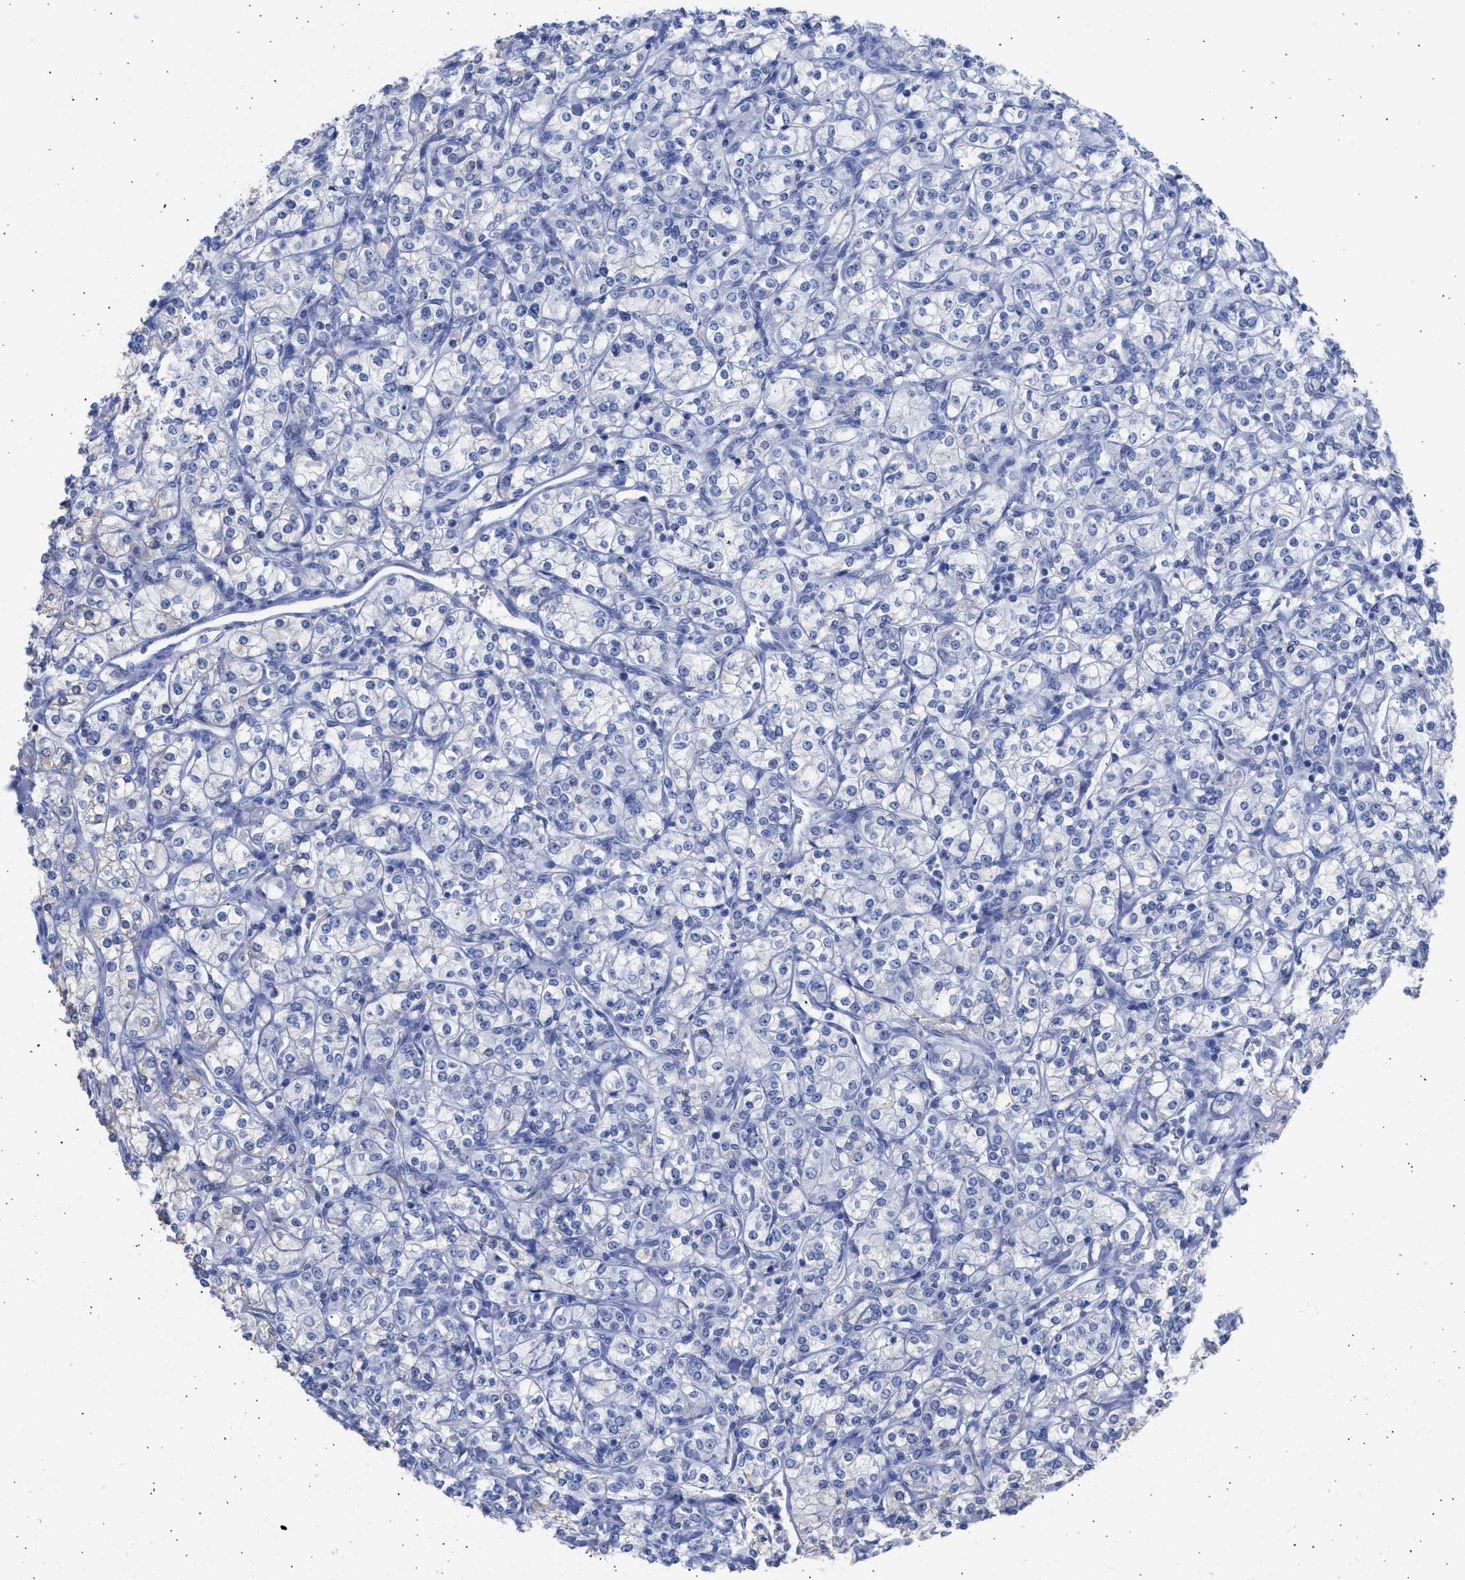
{"staining": {"intensity": "negative", "quantity": "none", "location": "none"}, "tissue": "renal cancer", "cell_type": "Tumor cells", "image_type": "cancer", "snomed": [{"axis": "morphology", "description": "Adenocarcinoma, NOS"}, {"axis": "topography", "description": "Kidney"}], "caption": "High magnification brightfield microscopy of renal cancer stained with DAB (3,3'-diaminobenzidine) (brown) and counterstained with hematoxylin (blue): tumor cells show no significant expression.", "gene": "RSPH1", "patient": {"sex": "male", "age": 77}}